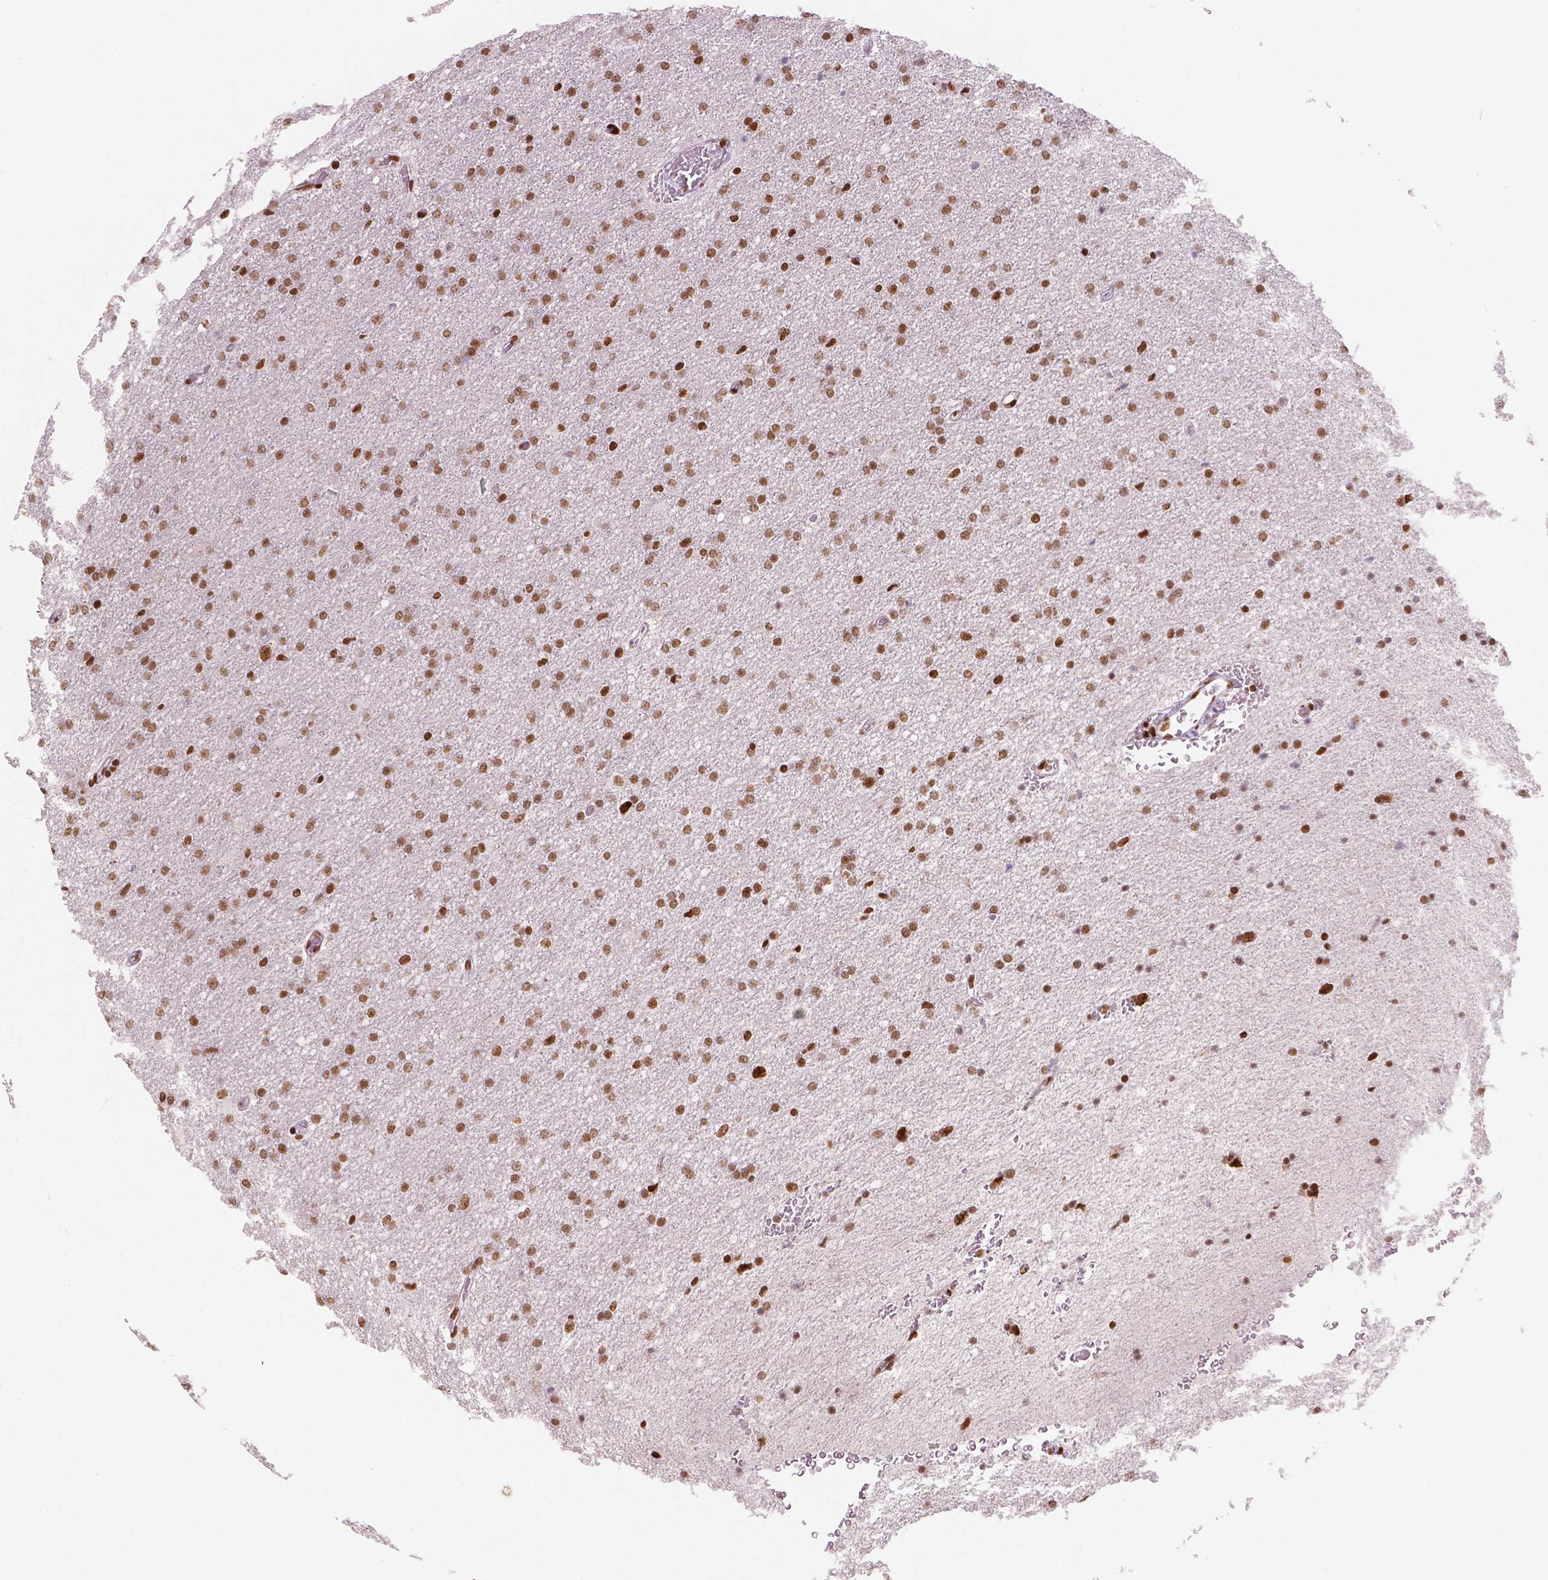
{"staining": {"intensity": "moderate", "quantity": ">75%", "location": "nuclear"}, "tissue": "glioma", "cell_type": "Tumor cells", "image_type": "cancer", "snomed": [{"axis": "morphology", "description": "Glioma, malignant, High grade"}, {"axis": "topography", "description": "Cerebral cortex"}], "caption": "Human glioma stained with a protein marker displays moderate staining in tumor cells.", "gene": "BRD4", "patient": {"sex": "male", "age": 70}}